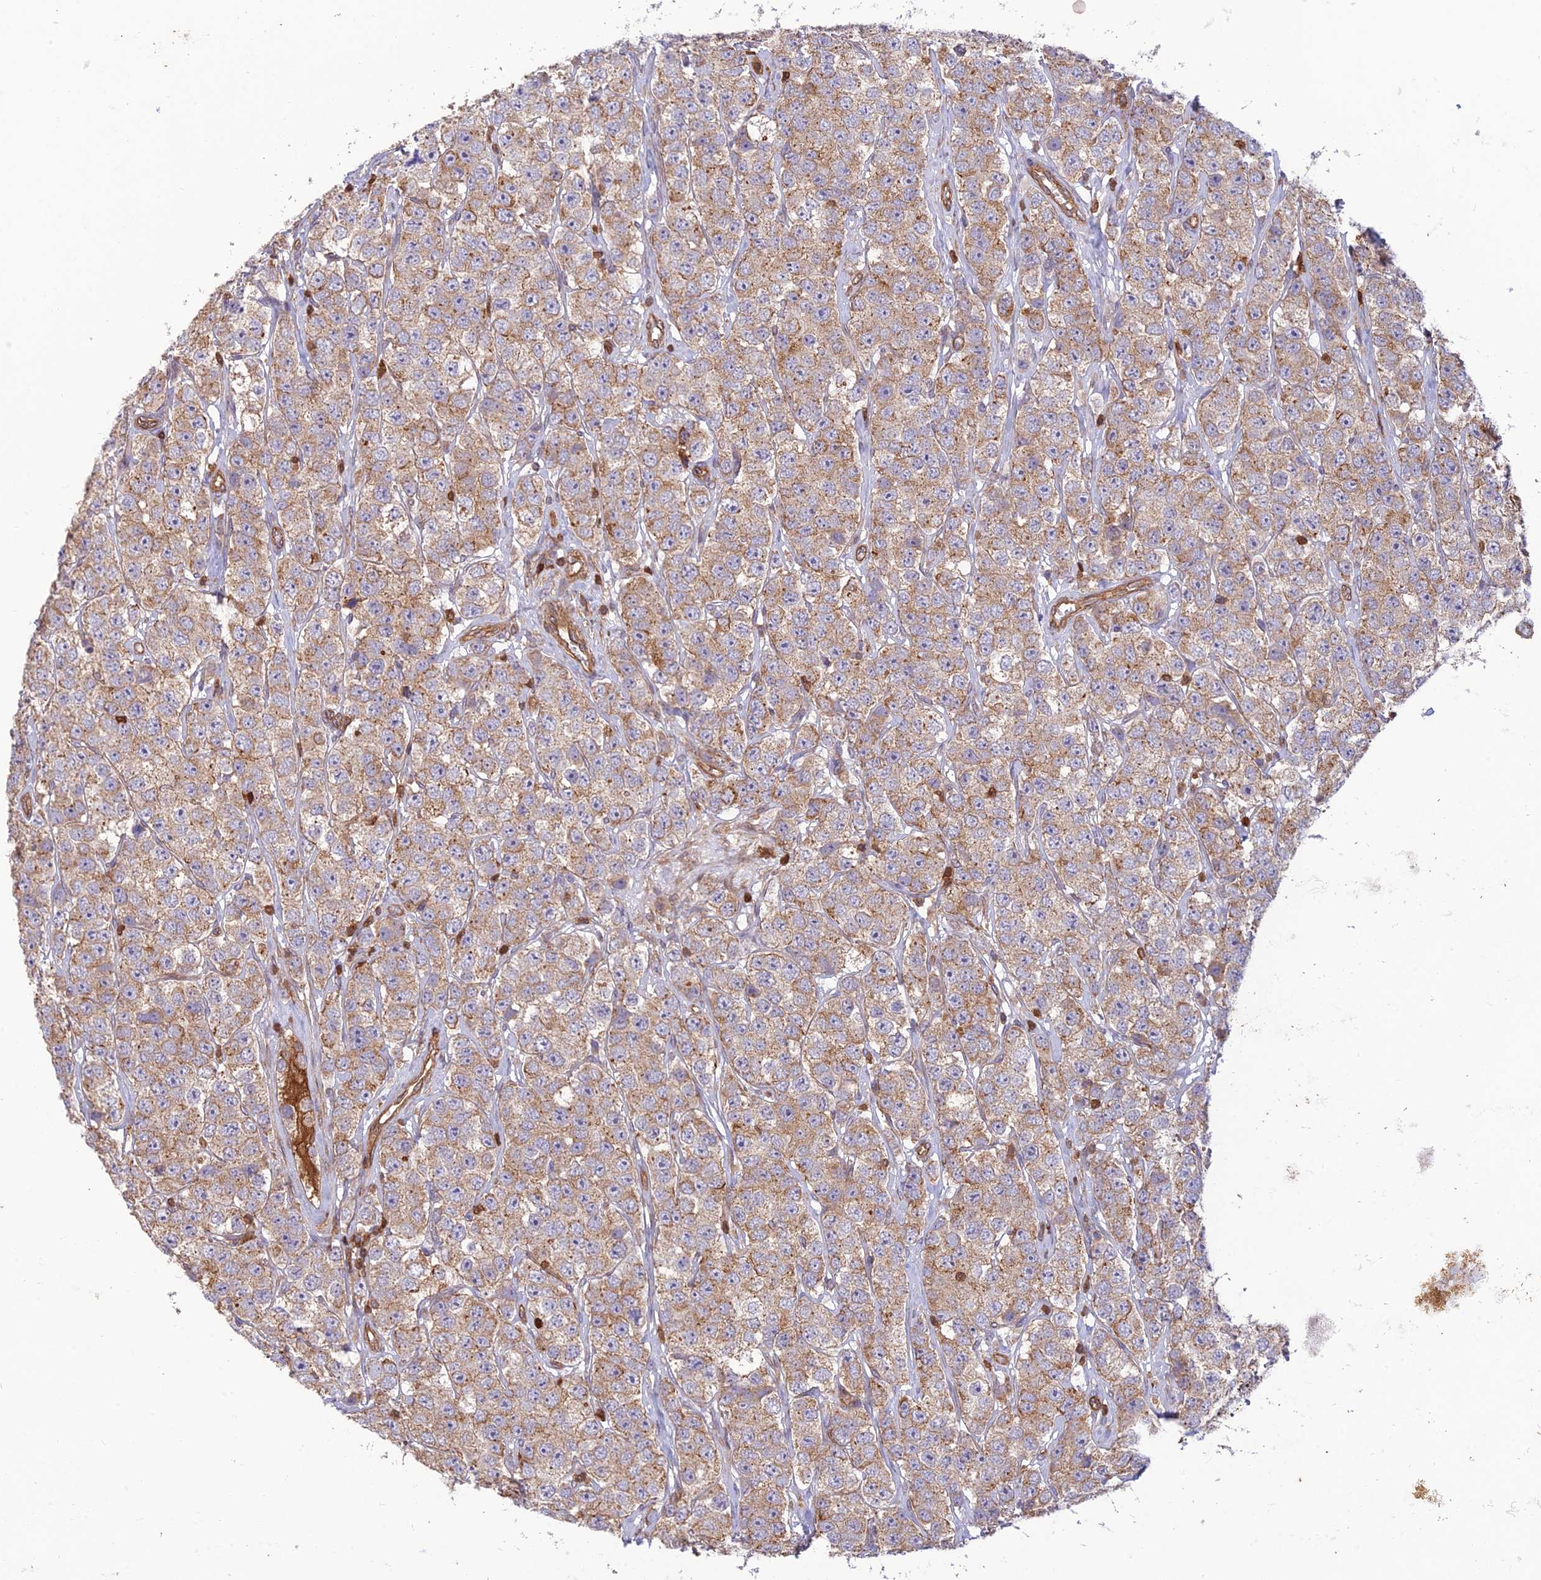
{"staining": {"intensity": "moderate", "quantity": ">75%", "location": "cytoplasmic/membranous"}, "tissue": "testis cancer", "cell_type": "Tumor cells", "image_type": "cancer", "snomed": [{"axis": "morphology", "description": "Seminoma, NOS"}, {"axis": "topography", "description": "Testis"}], "caption": "Protein expression analysis of seminoma (testis) demonstrates moderate cytoplasmic/membranous staining in about >75% of tumor cells. (DAB IHC, brown staining for protein, blue staining for nuclei).", "gene": "HPSE2", "patient": {"sex": "male", "age": 28}}